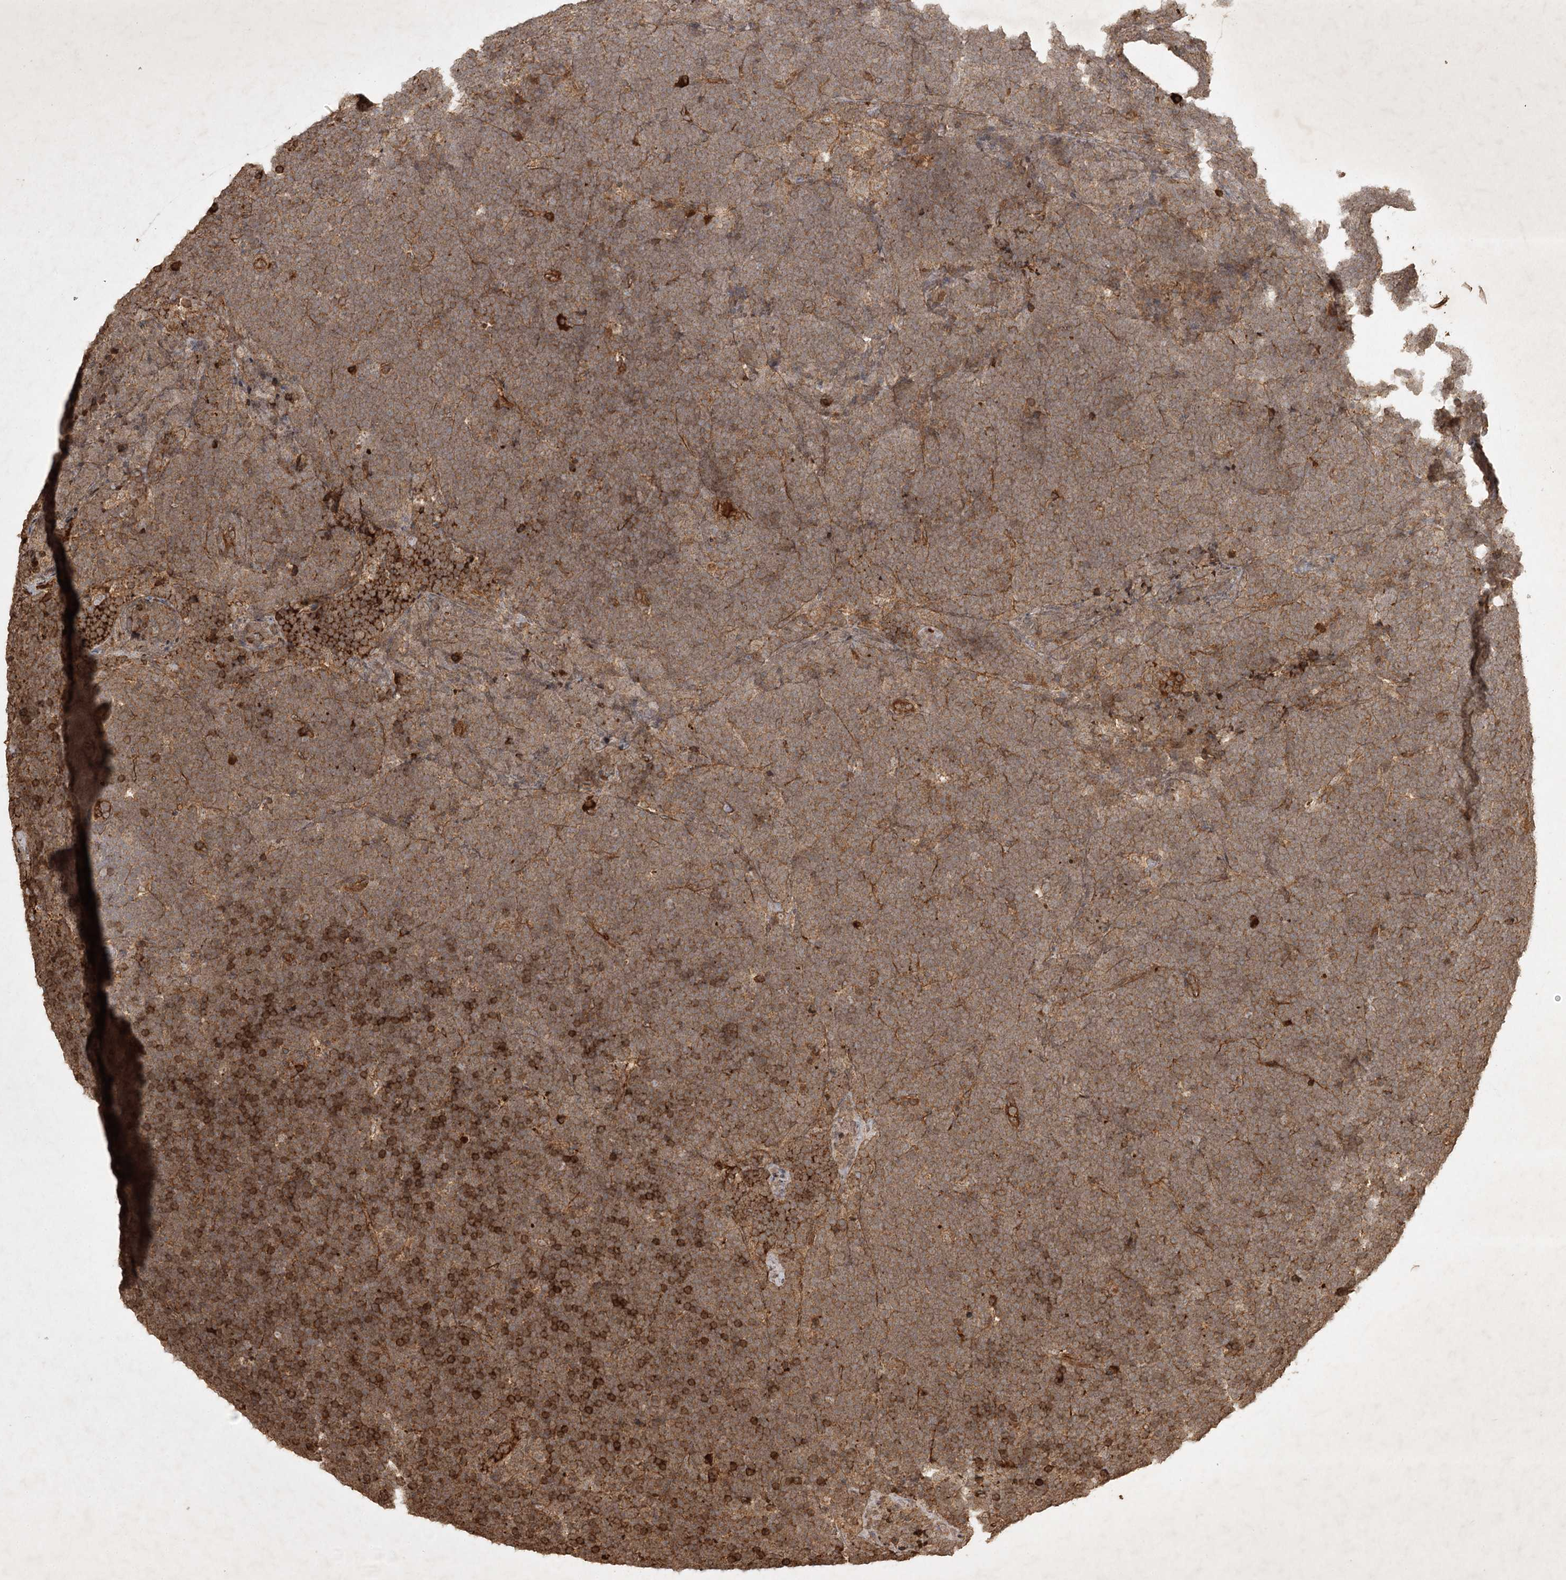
{"staining": {"intensity": "moderate", "quantity": ">75%", "location": "cytoplasmic/membranous"}, "tissue": "lymphoma", "cell_type": "Tumor cells", "image_type": "cancer", "snomed": [{"axis": "morphology", "description": "Malignant lymphoma, non-Hodgkin's type, High grade"}, {"axis": "topography", "description": "Lymph node"}], "caption": "Immunohistochemistry of malignant lymphoma, non-Hodgkin's type (high-grade) exhibits medium levels of moderate cytoplasmic/membranous expression in approximately >75% of tumor cells.", "gene": "ARL13A", "patient": {"sex": "male", "age": 13}}